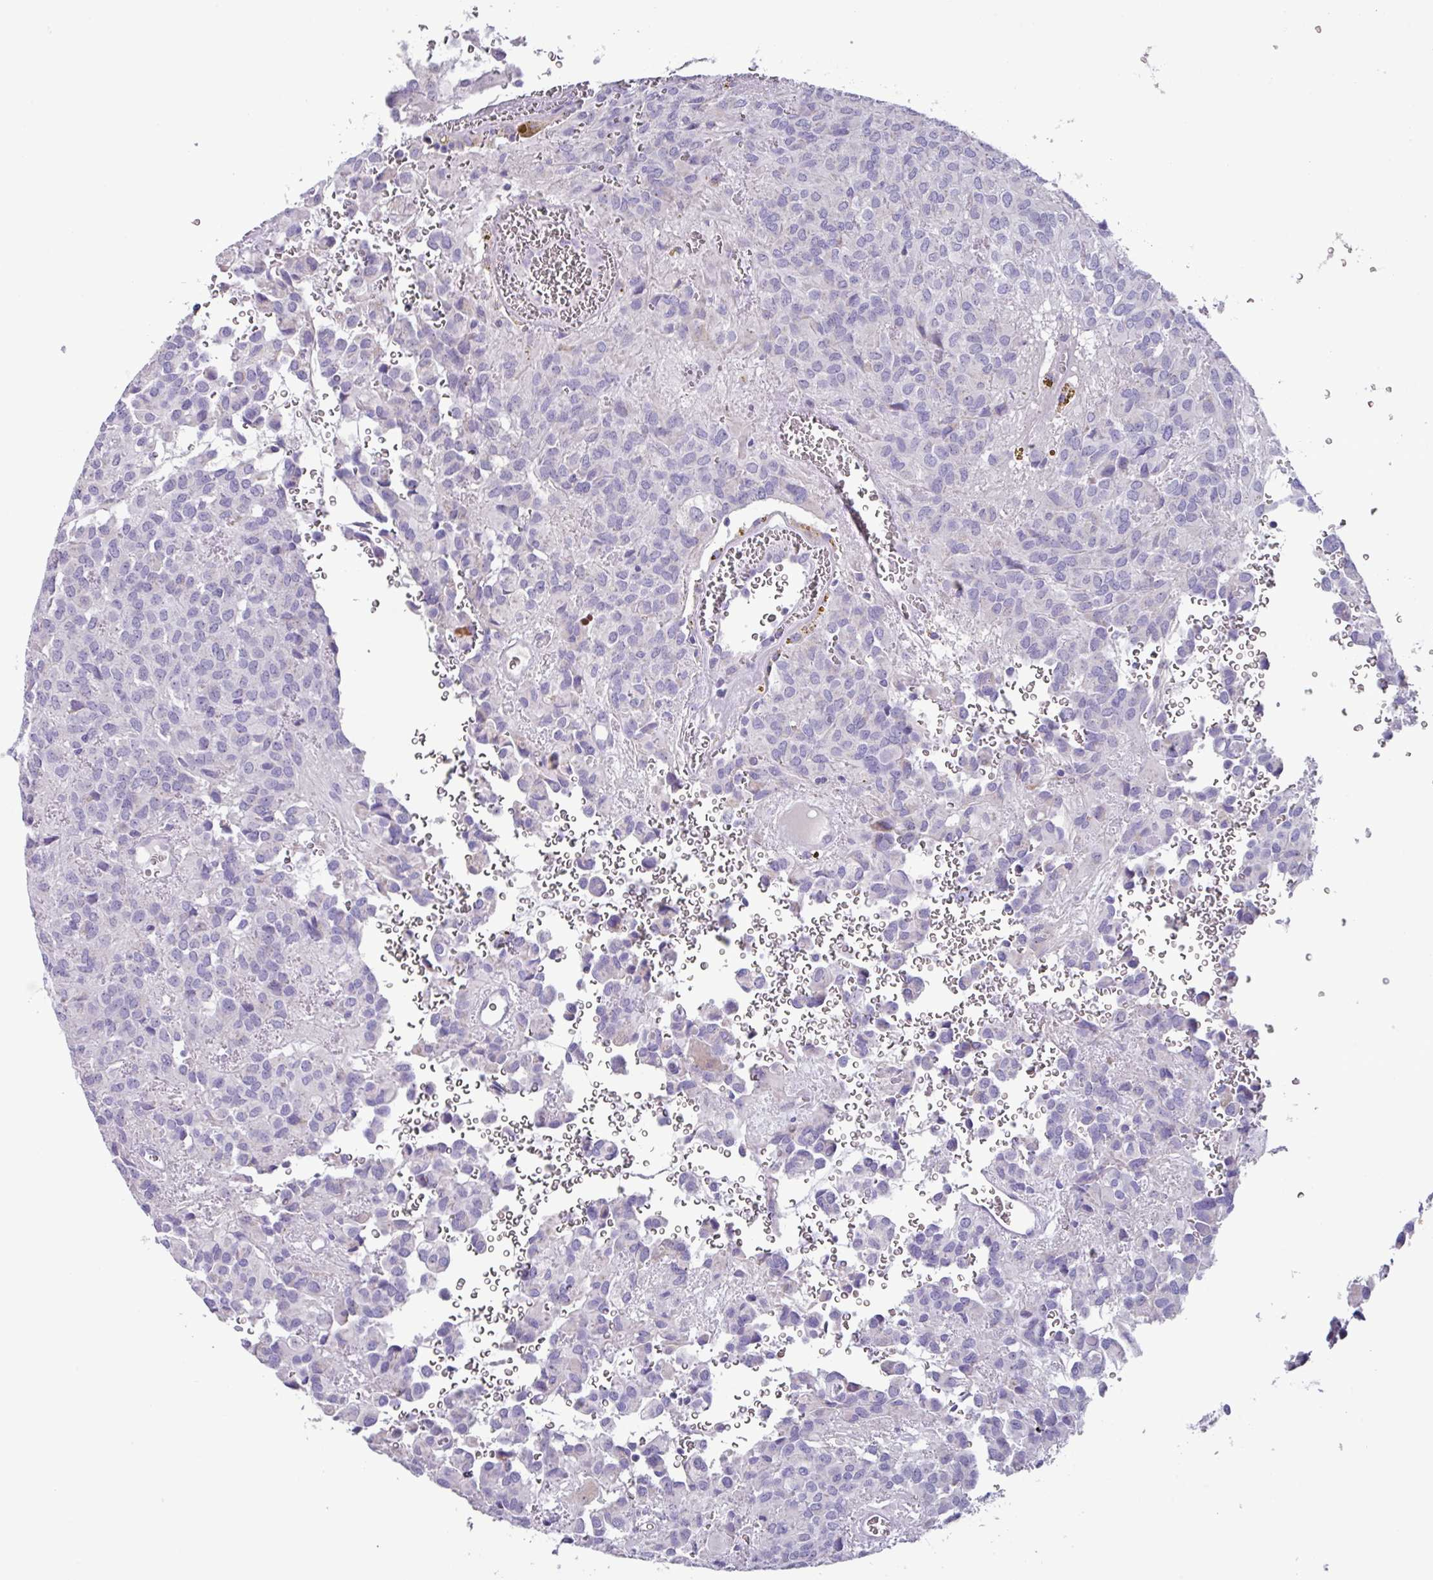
{"staining": {"intensity": "negative", "quantity": "none", "location": "none"}, "tissue": "glioma", "cell_type": "Tumor cells", "image_type": "cancer", "snomed": [{"axis": "morphology", "description": "Glioma, malignant, Low grade"}, {"axis": "topography", "description": "Brain"}], "caption": "Immunohistochemistry histopathology image of glioma stained for a protein (brown), which exhibits no staining in tumor cells.", "gene": "MT-ND4", "patient": {"sex": "male", "age": 56}}